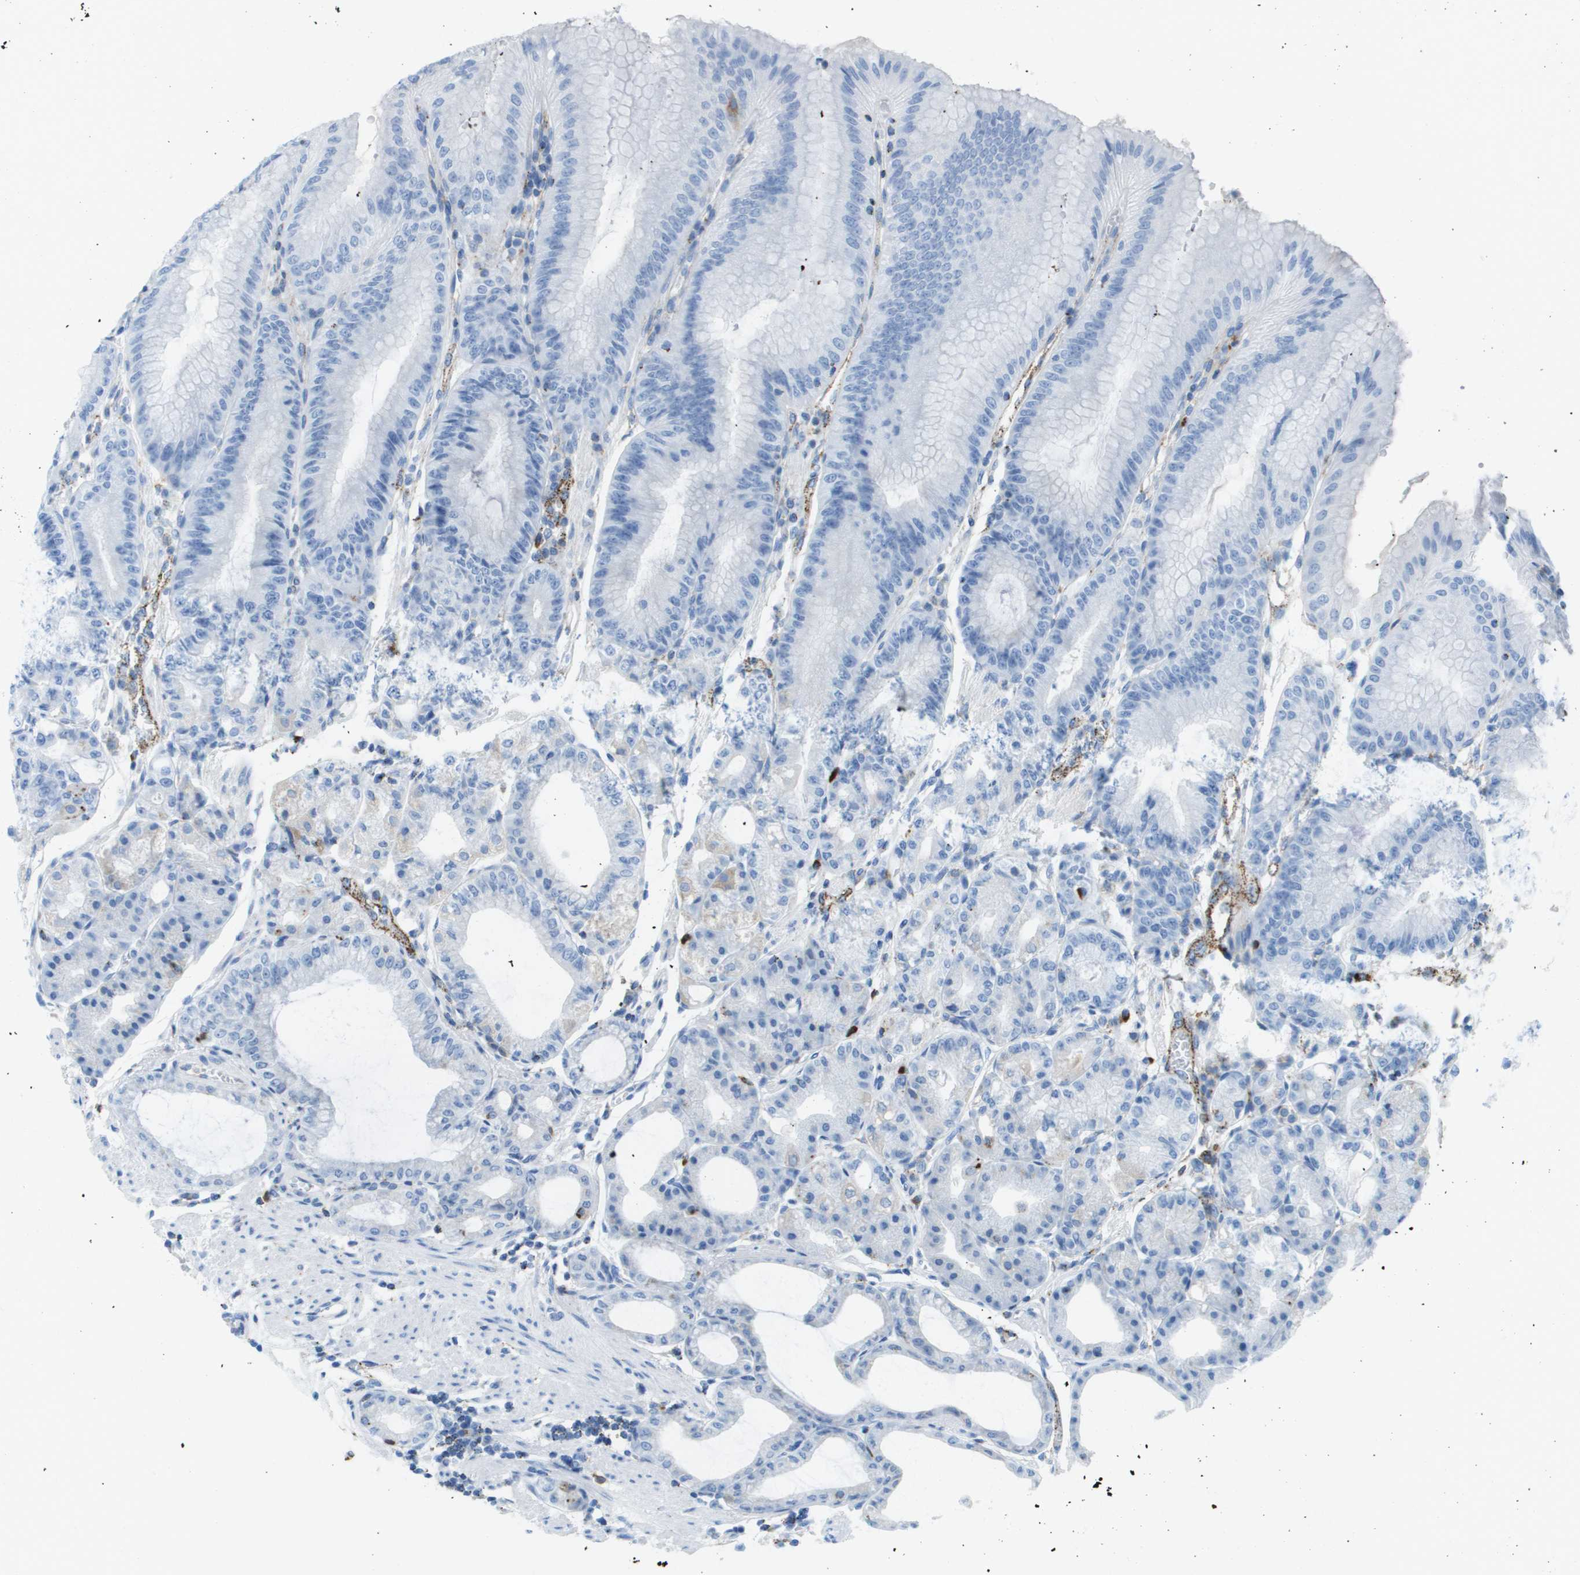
{"staining": {"intensity": "negative", "quantity": "none", "location": "none"}, "tissue": "stomach", "cell_type": "Glandular cells", "image_type": "normal", "snomed": [{"axis": "morphology", "description": "Normal tissue, NOS"}, {"axis": "topography", "description": "Stomach, lower"}], "caption": "This is an immunohistochemistry image of unremarkable human stomach. There is no staining in glandular cells.", "gene": "PRCP", "patient": {"sex": "male", "age": 71}}